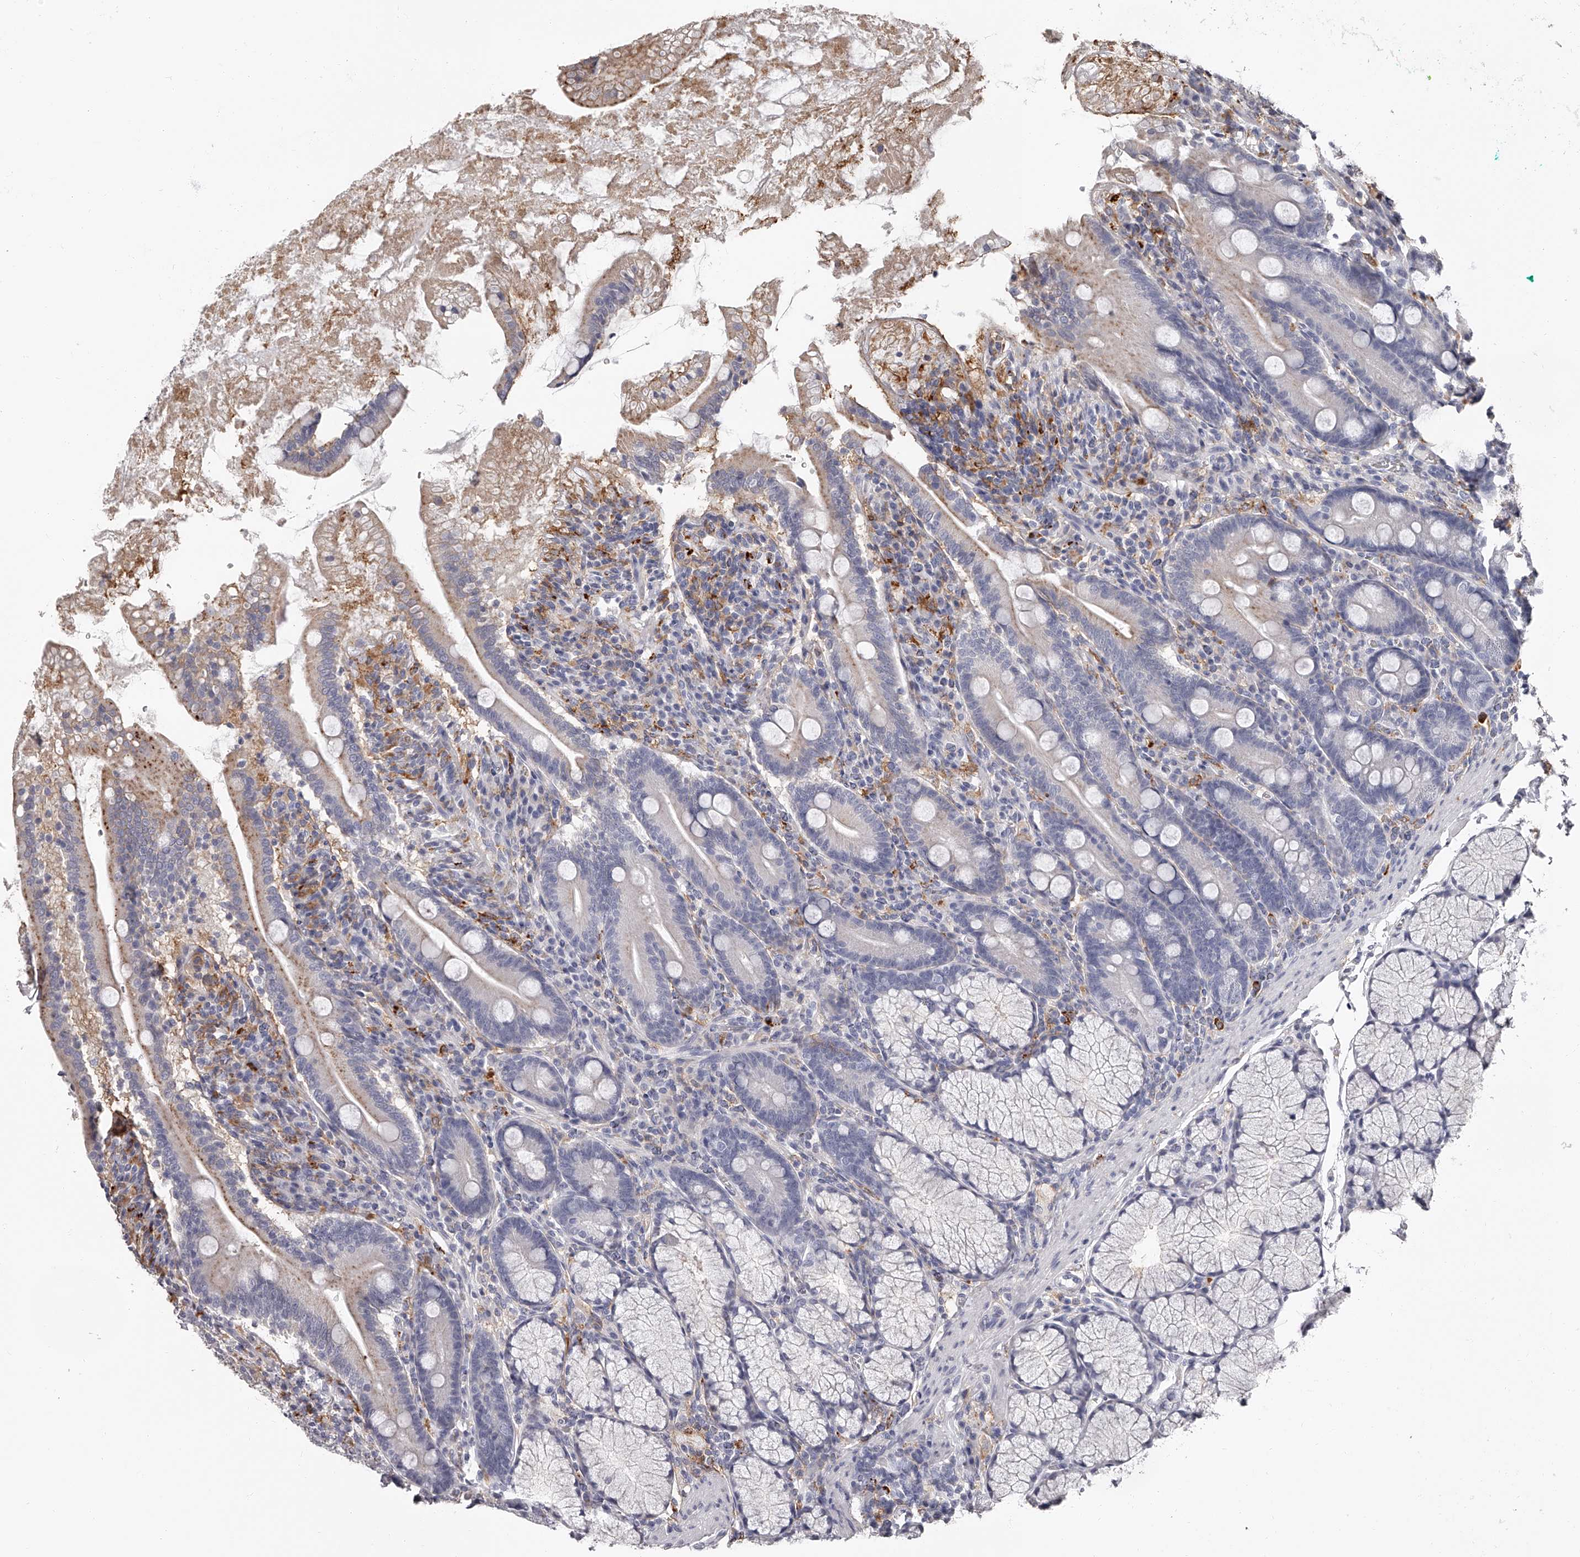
{"staining": {"intensity": "negative", "quantity": "none", "location": "none"}, "tissue": "duodenum", "cell_type": "Glandular cells", "image_type": "normal", "snomed": [{"axis": "morphology", "description": "Normal tissue, NOS"}, {"axis": "topography", "description": "Duodenum"}], "caption": "Immunohistochemical staining of unremarkable duodenum shows no significant positivity in glandular cells.", "gene": "PACSIN1", "patient": {"sex": "male", "age": 35}}